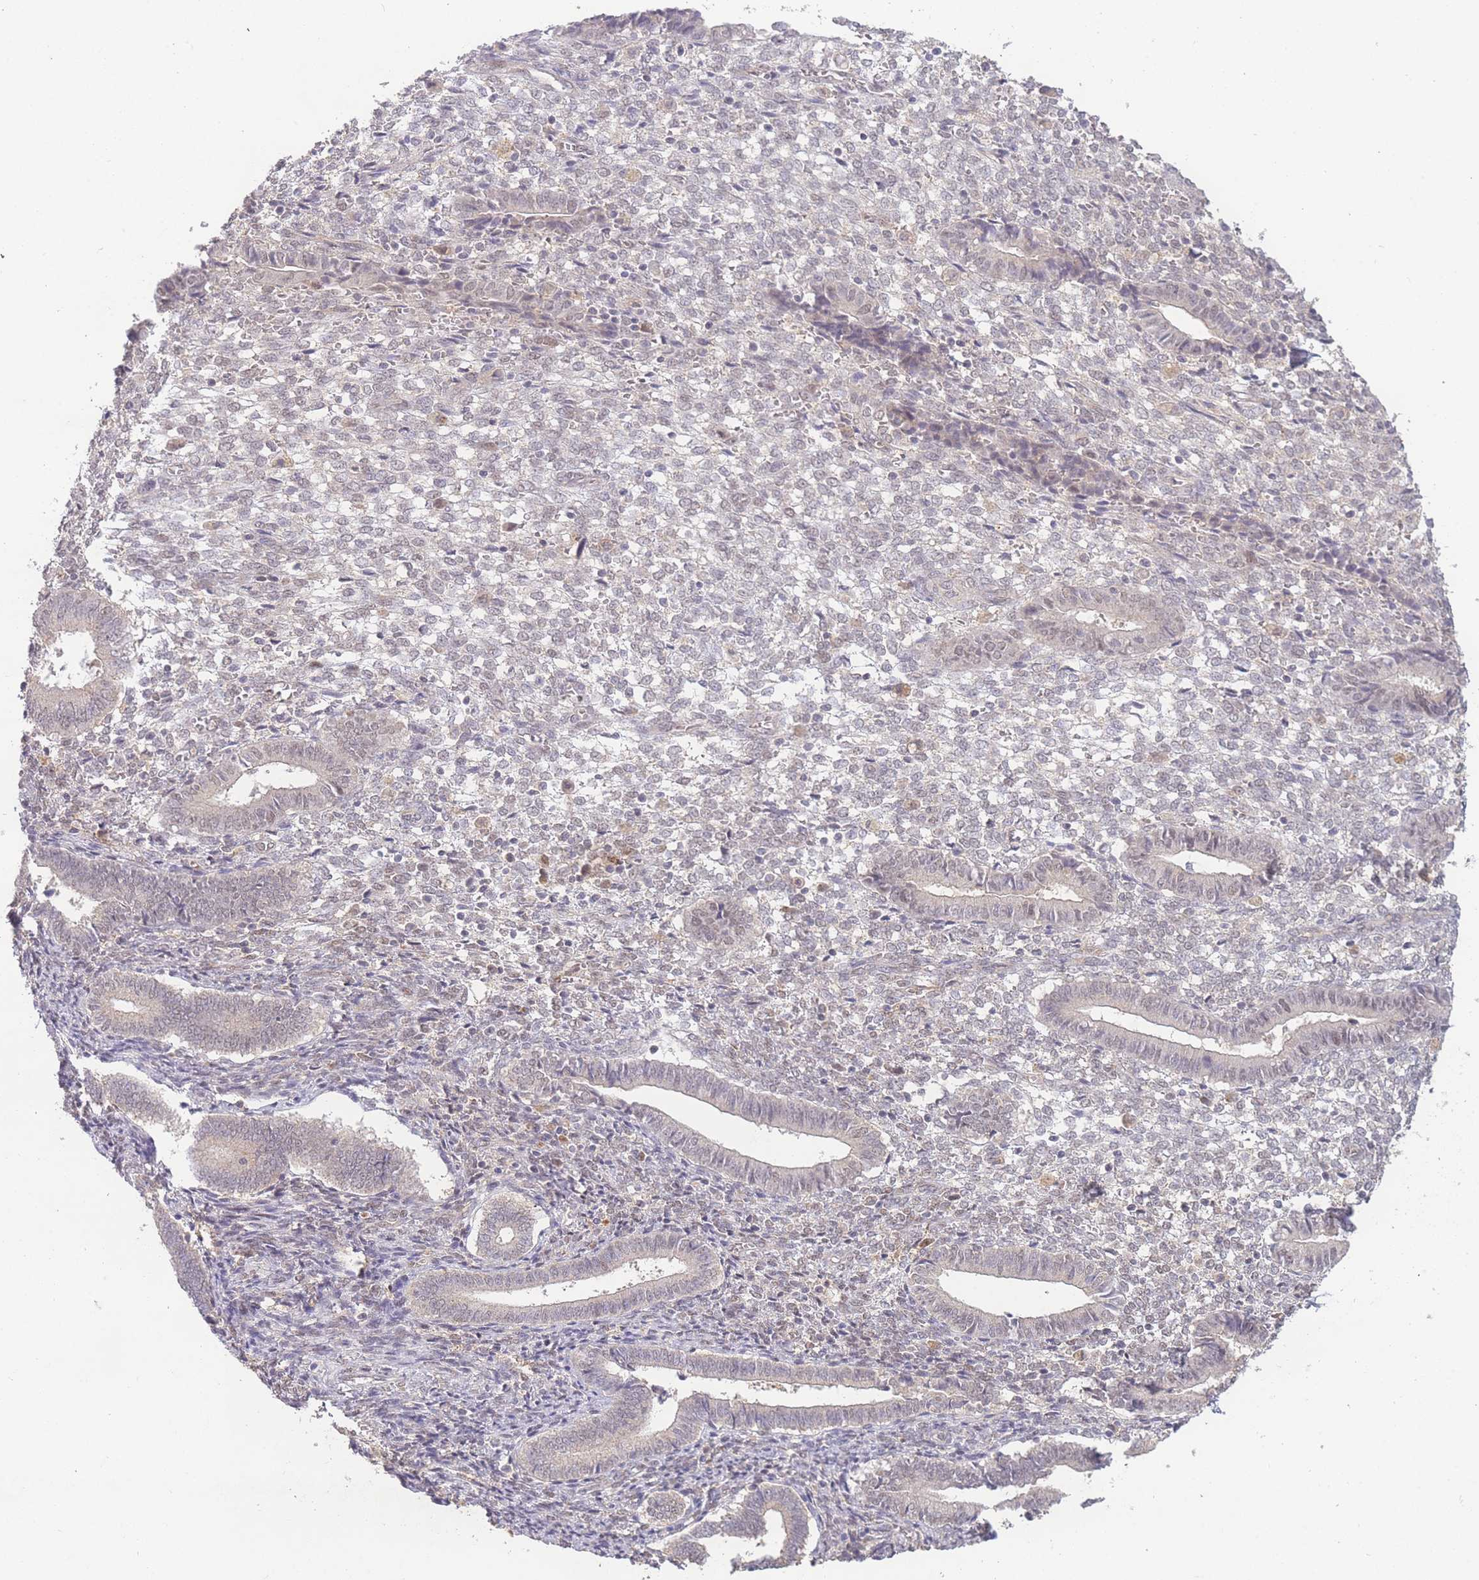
{"staining": {"intensity": "negative", "quantity": "none", "location": "none"}, "tissue": "endometrium", "cell_type": "Cells in endometrial stroma", "image_type": "normal", "snomed": [{"axis": "morphology", "description": "Normal tissue, NOS"}, {"axis": "topography", "description": "Other"}, {"axis": "topography", "description": "Endometrium"}], "caption": "Micrograph shows no significant protein expression in cells in endometrial stroma of normal endometrium.", "gene": "RNF144B", "patient": {"sex": "female", "age": 44}}